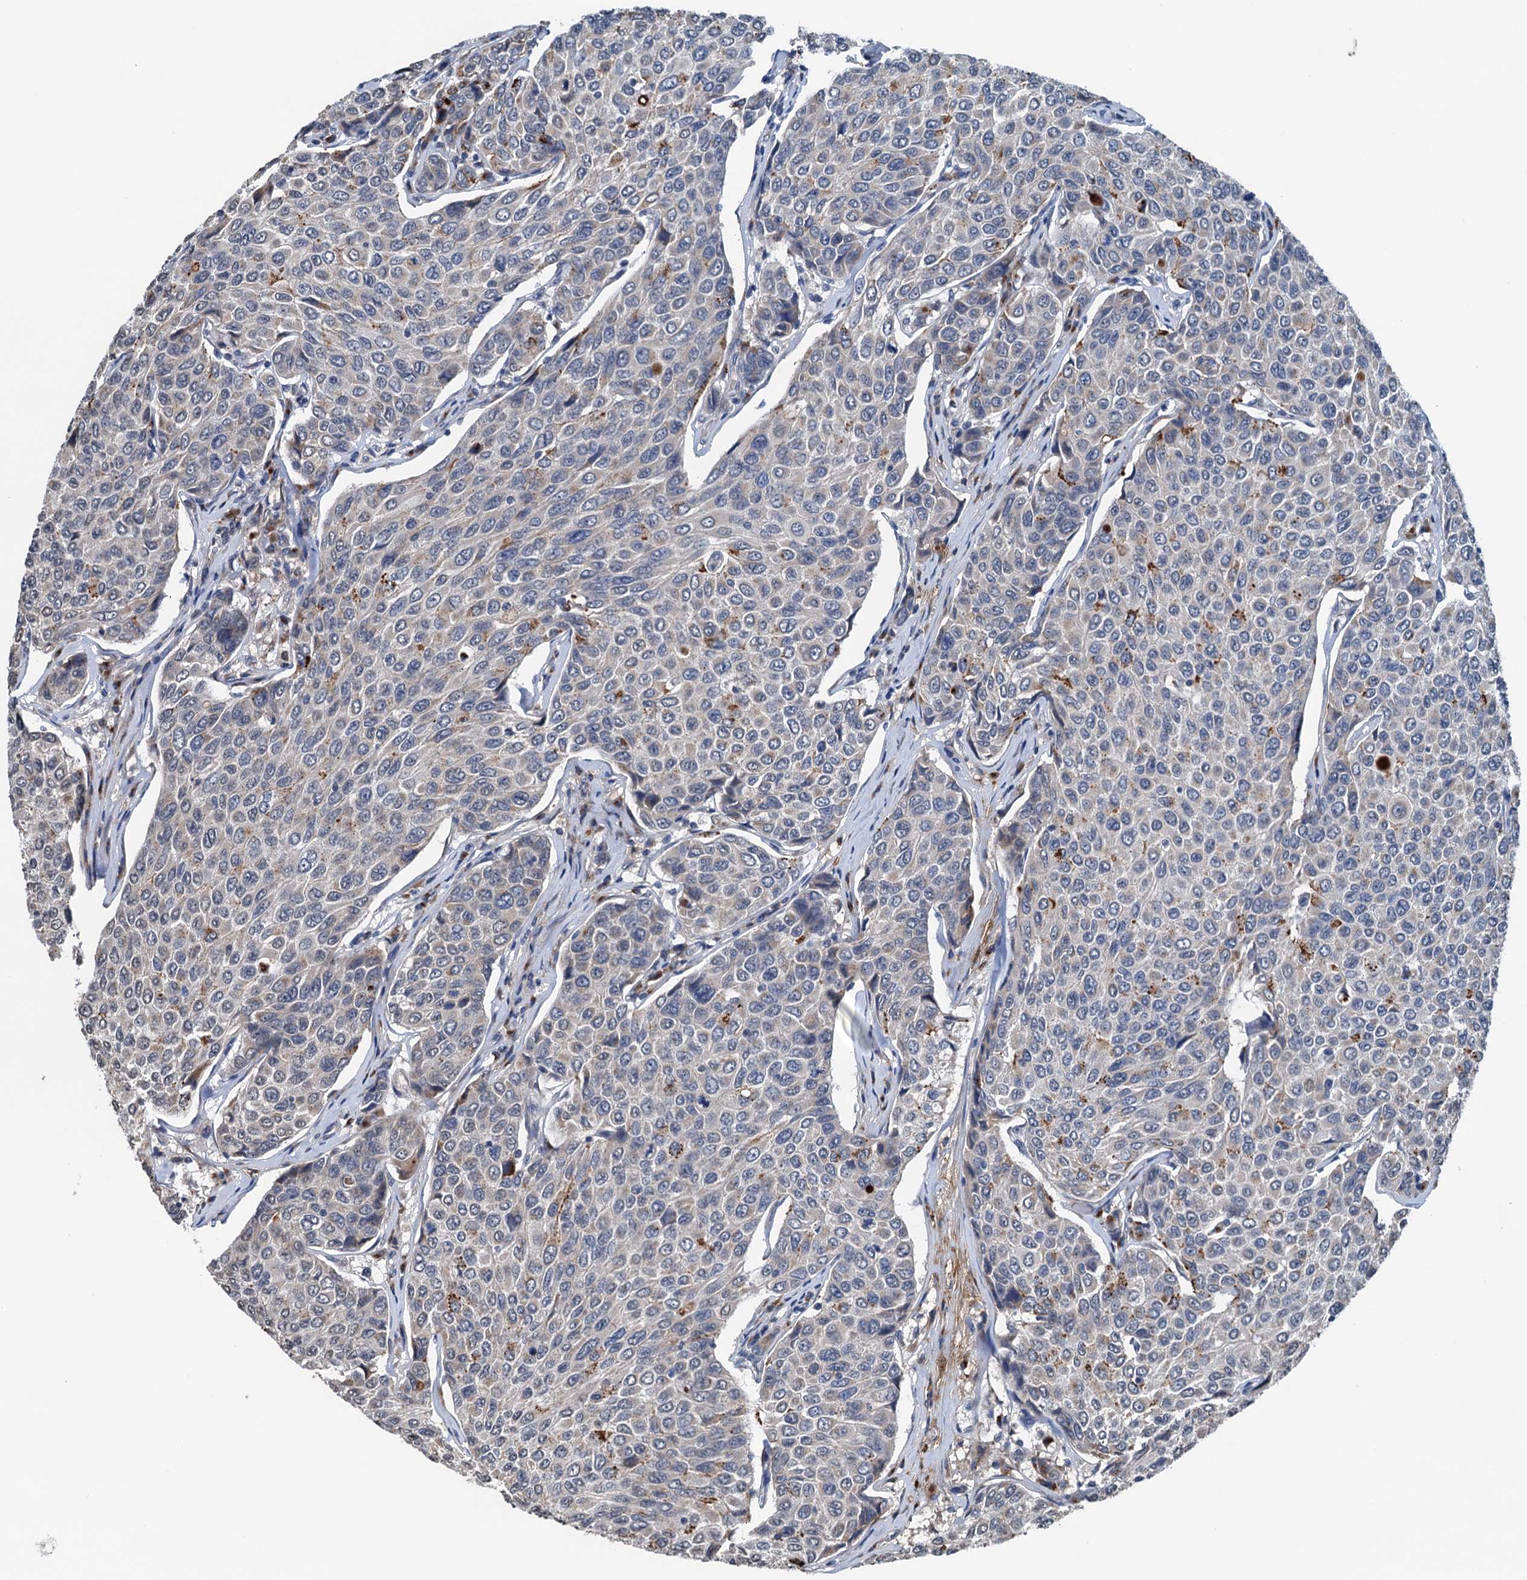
{"staining": {"intensity": "moderate", "quantity": "<25%", "location": "cytoplasmic/membranous"}, "tissue": "breast cancer", "cell_type": "Tumor cells", "image_type": "cancer", "snomed": [{"axis": "morphology", "description": "Duct carcinoma"}, {"axis": "topography", "description": "Breast"}], "caption": "DAB immunohistochemical staining of breast invasive ductal carcinoma reveals moderate cytoplasmic/membranous protein expression in about <25% of tumor cells.", "gene": "SHLD1", "patient": {"sex": "female", "age": 55}}